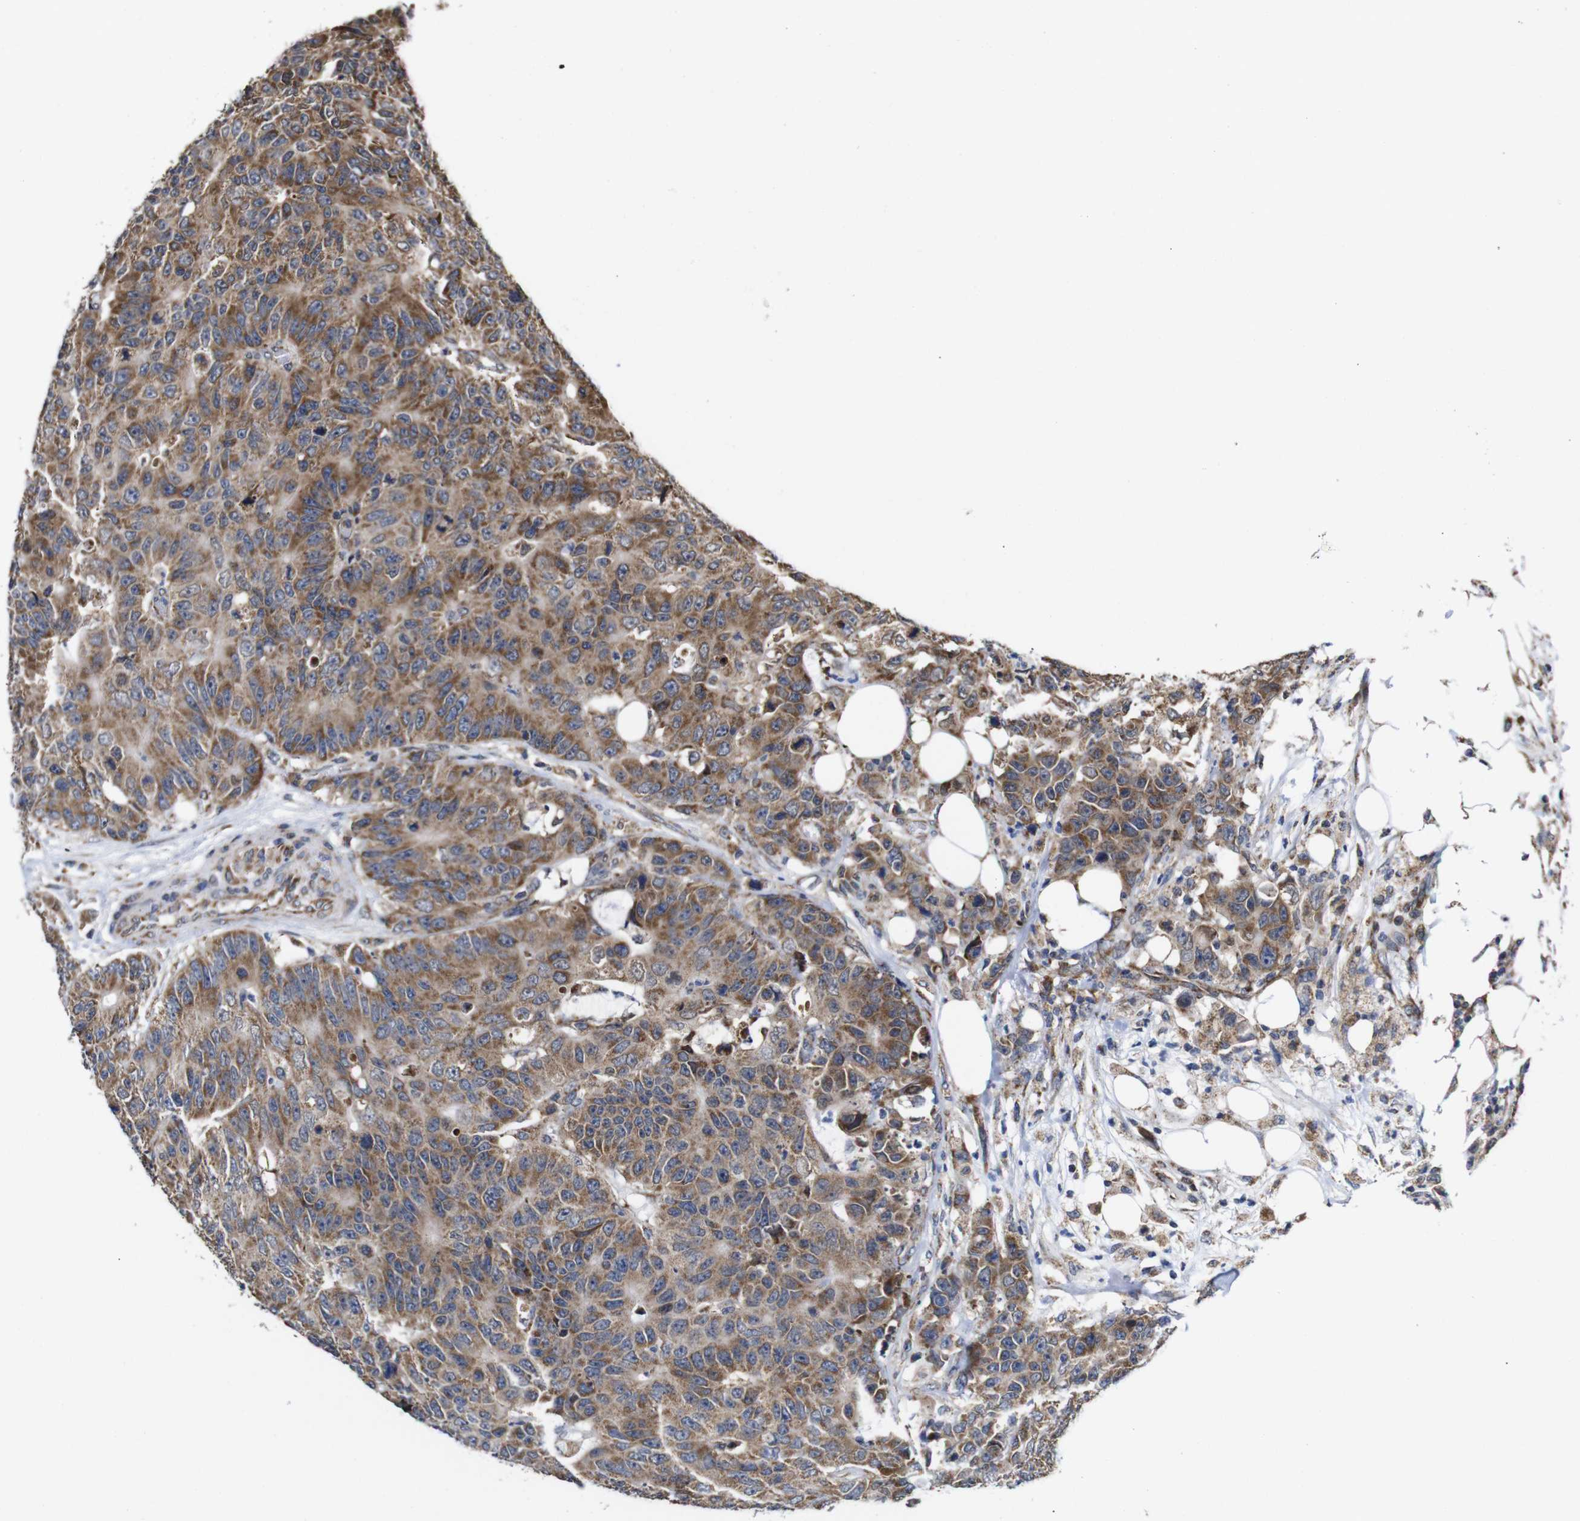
{"staining": {"intensity": "moderate", "quantity": ">75%", "location": "cytoplasmic/membranous"}, "tissue": "colorectal cancer", "cell_type": "Tumor cells", "image_type": "cancer", "snomed": [{"axis": "morphology", "description": "Adenocarcinoma, NOS"}, {"axis": "topography", "description": "Colon"}], "caption": "Approximately >75% of tumor cells in human colorectal cancer show moderate cytoplasmic/membranous protein staining as visualized by brown immunohistochemical staining.", "gene": "C17orf80", "patient": {"sex": "female", "age": 86}}